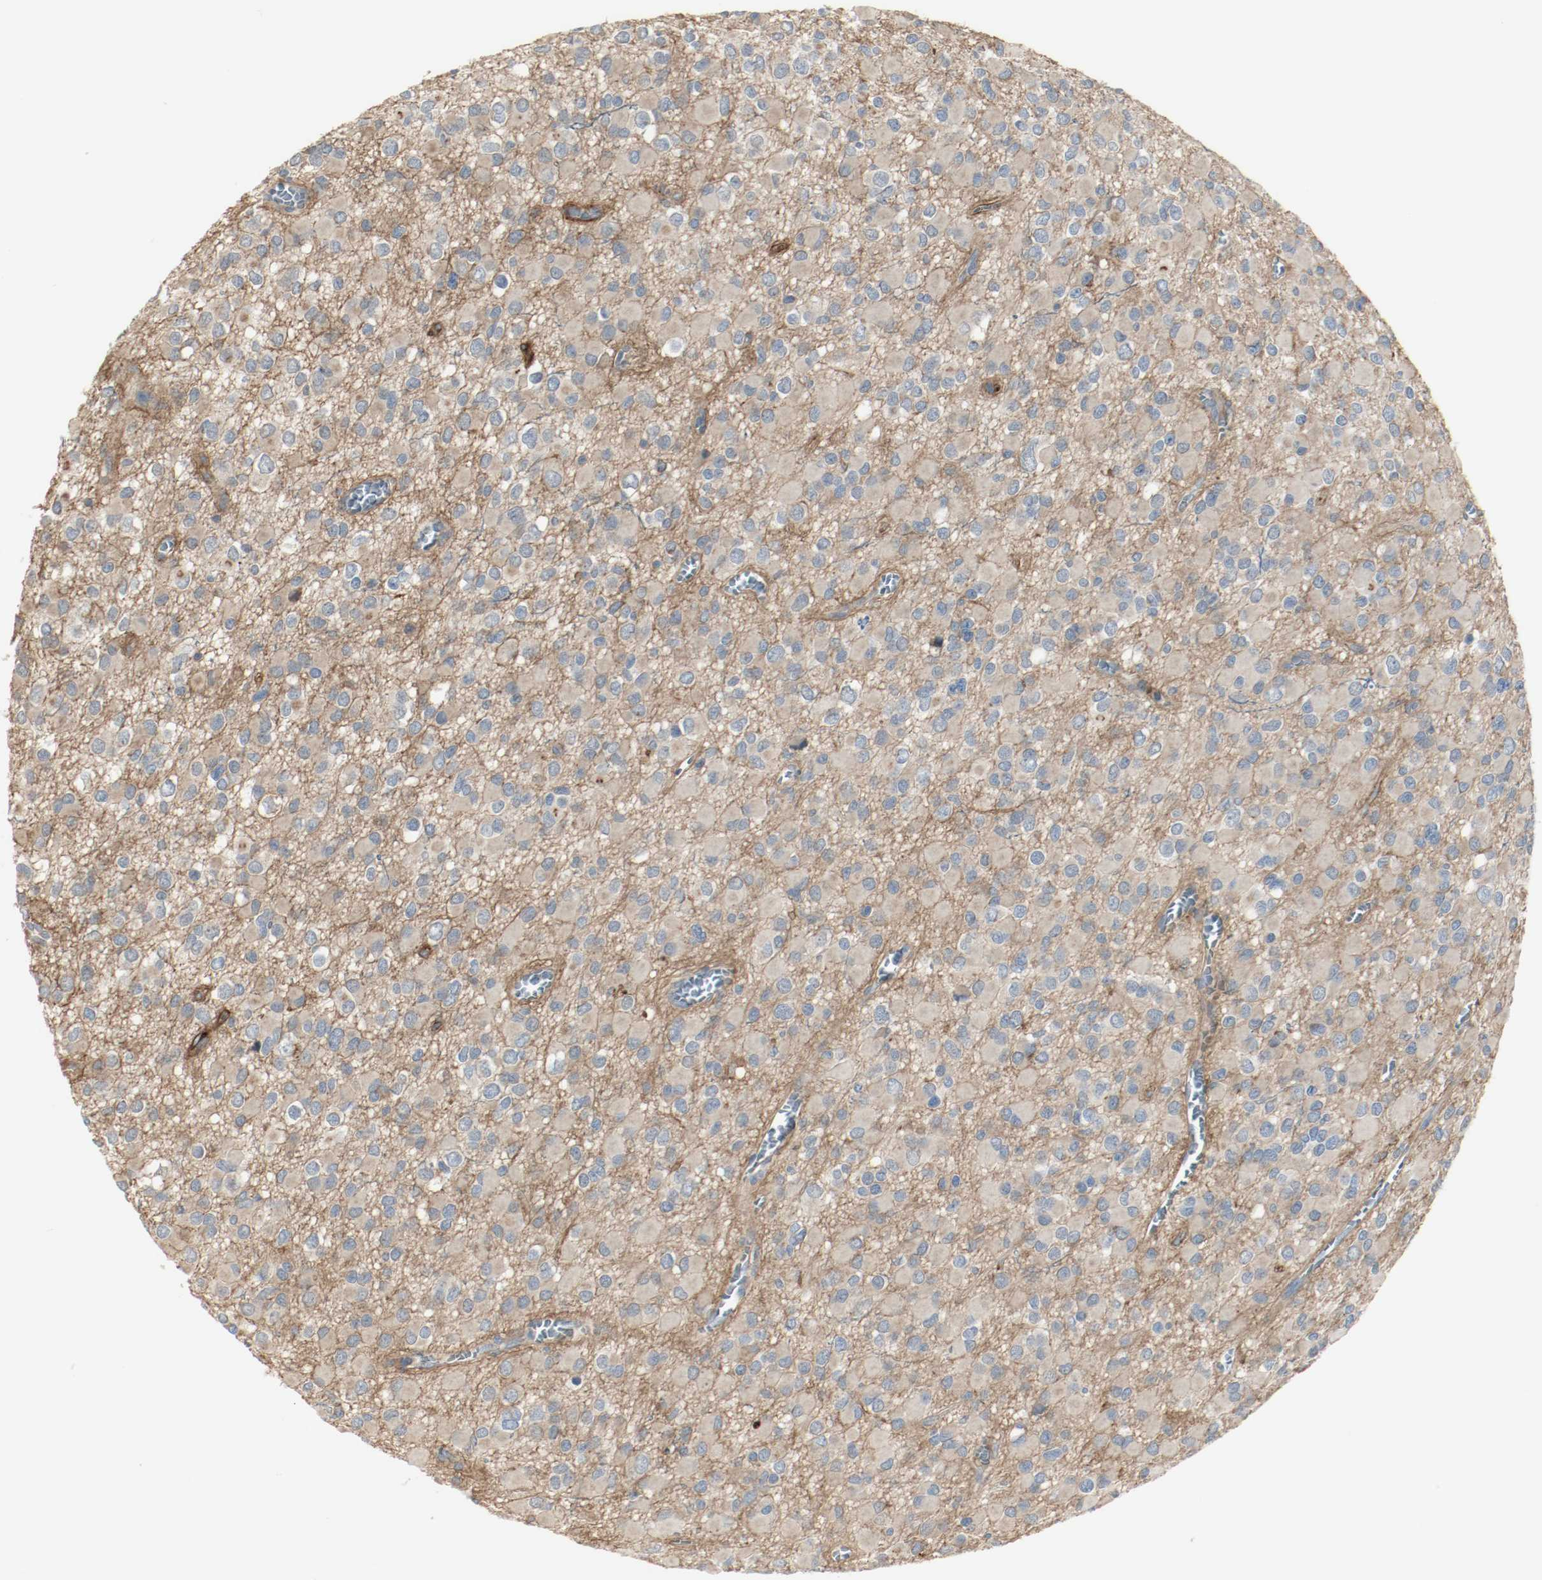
{"staining": {"intensity": "moderate", "quantity": ">75%", "location": "cytoplasmic/membranous"}, "tissue": "glioma", "cell_type": "Tumor cells", "image_type": "cancer", "snomed": [{"axis": "morphology", "description": "Glioma, malignant, Low grade"}, {"axis": "topography", "description": "Brain"}], "caption": "This micrograph exhibits malignant glioma (low-grade) stained with immunohistochemistry (IHC) to label a protein in brown. The cytoplasmic/membranous of tumor cells show moderate positivity for the protein. Nuclei are counter-stained blue.", "gene": "MELTF", "patient": {"sex": "male", "age": 42}}